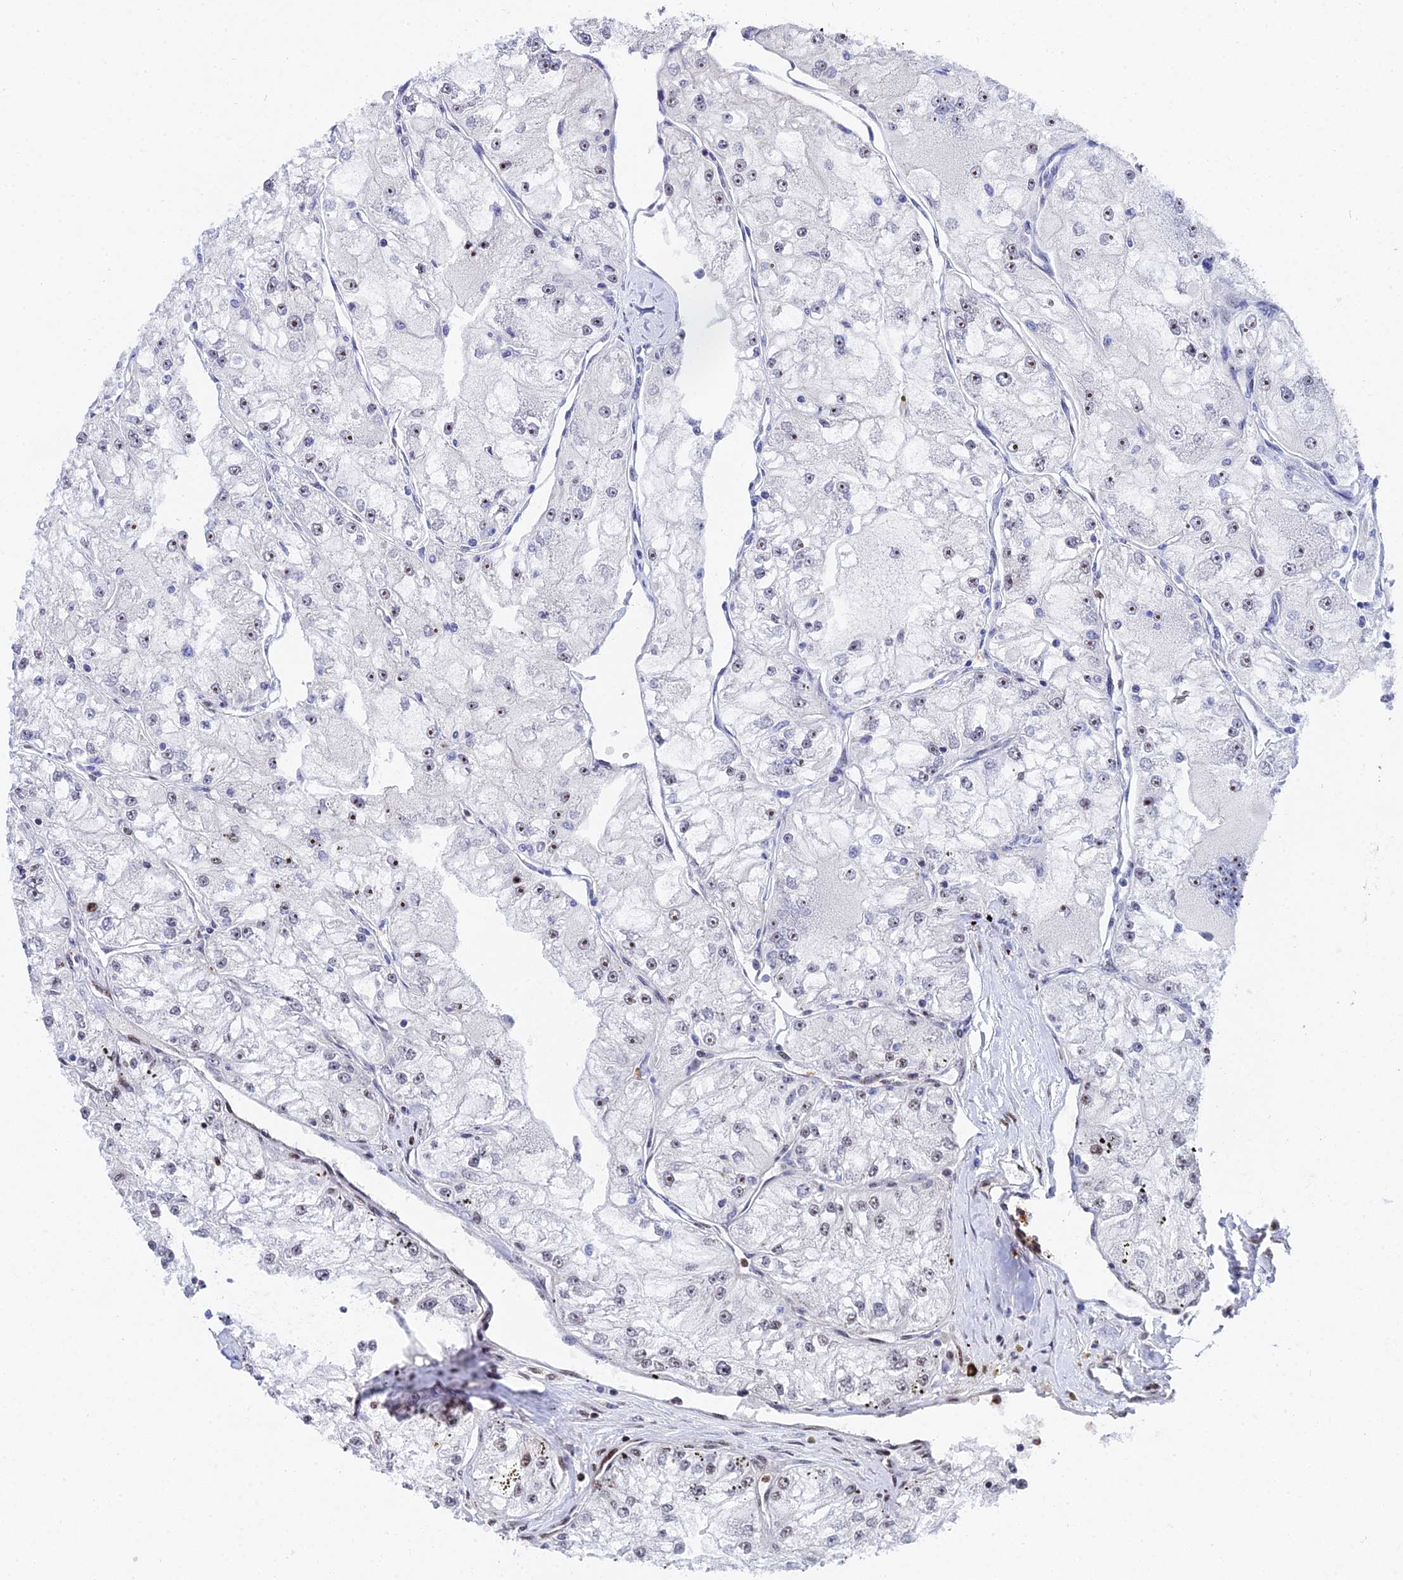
{"staining": {"intensity": "moderate", "quantity": "25%-75%", "location": "nuclear"}, "tissue": "renal cancer", "cell_type": "Tumor cells", "image_type": "cancer", "snomed": [{"axis": "morphology", "description": "Adenocarcinoma, NOS"}, {"axis": "topography", "description": "Kidney"}], "caption": "Immunohistochemistry (IHC) staining of adenocarcinoma (renal), which shows medium levels of moderate nuclear positivity in about 25%-75% of tumor cells indicating moderate nuclear protein staining. The staining was performed using DAB (3,3'-diaminobenzidine) (brown) for protein detection and nuclei were counterstained in hematoxylin (blue).", "gene": "TIFA", "patient": {"sex": "female", "age": 72}}